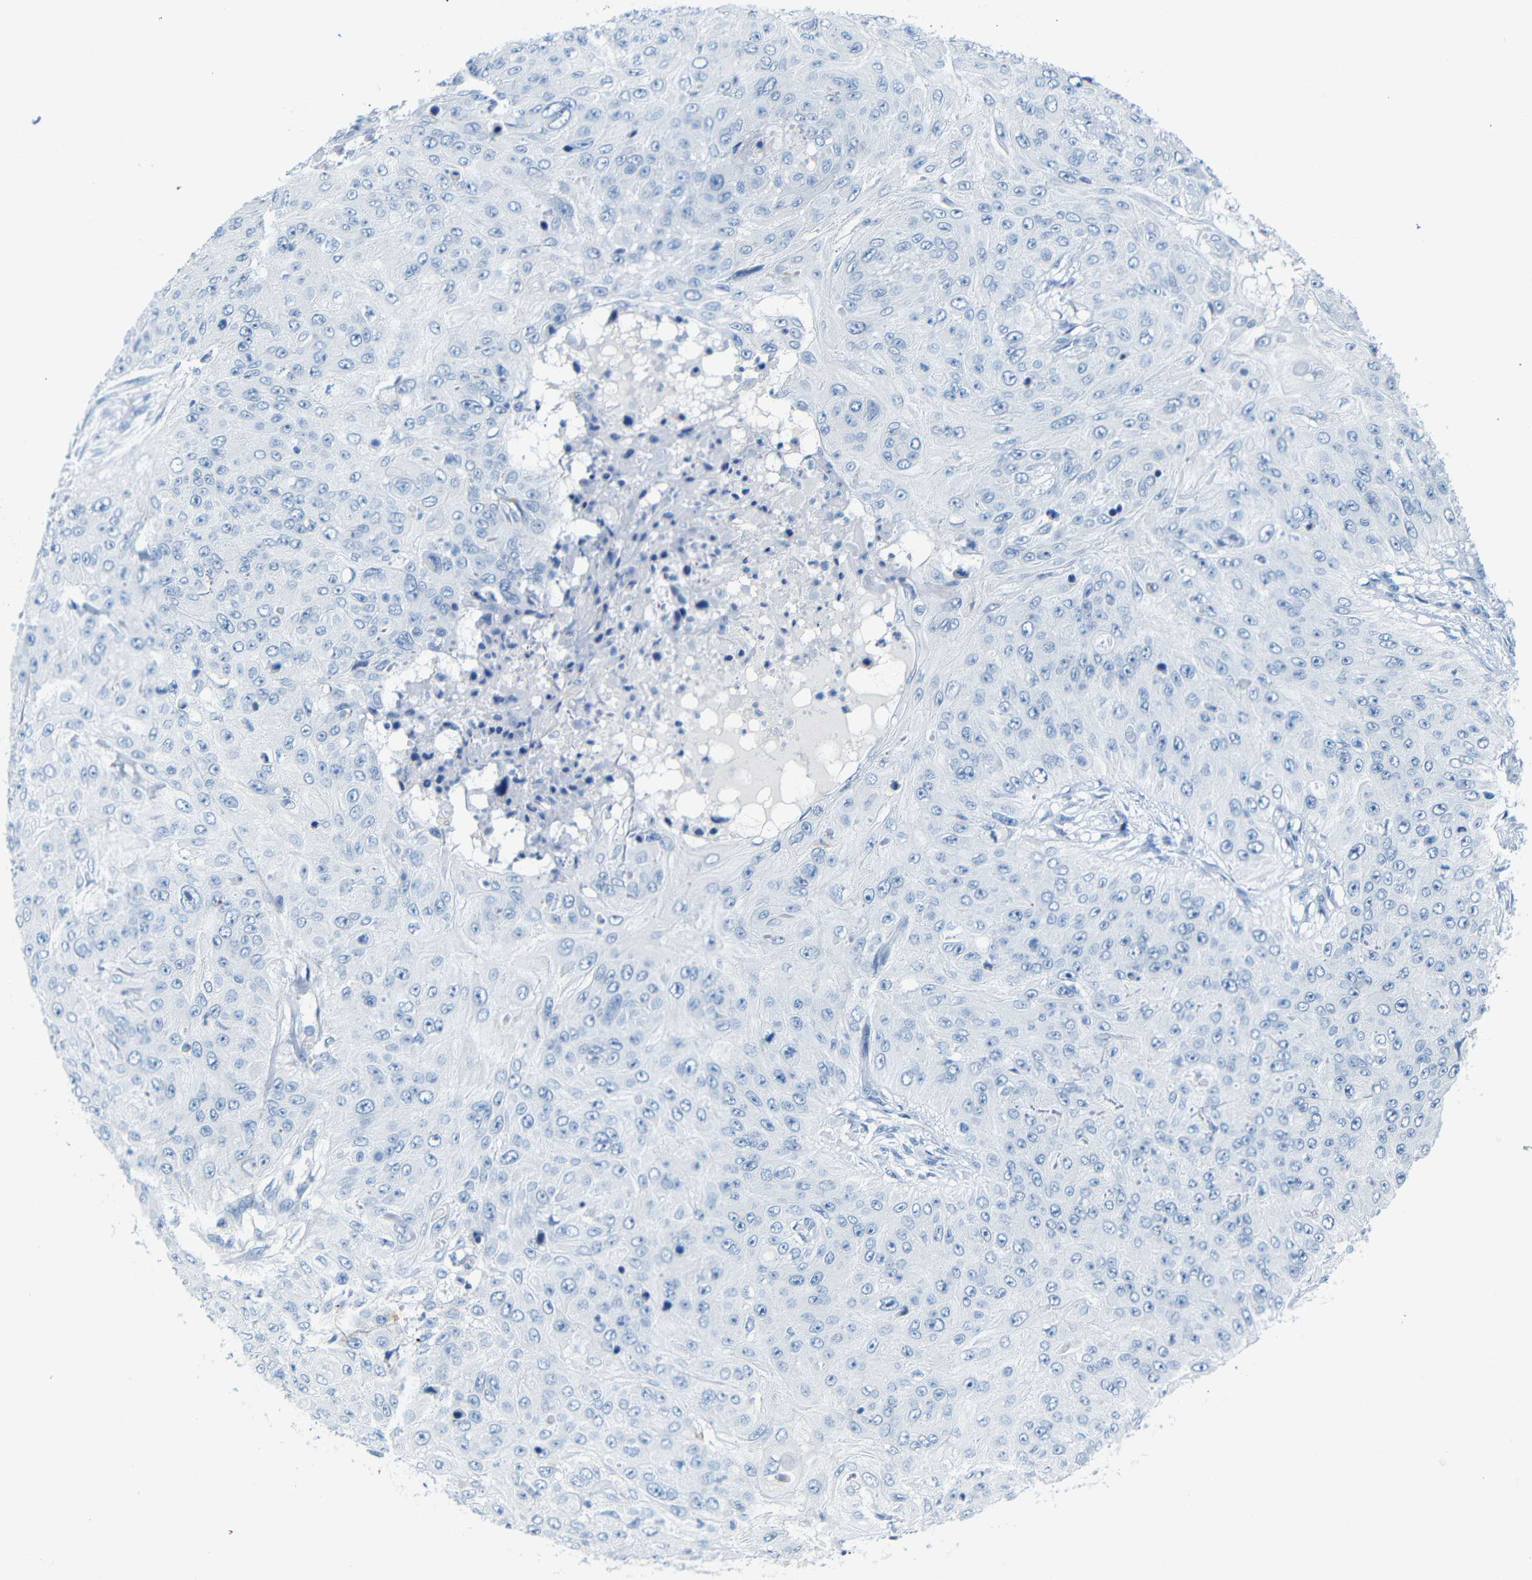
{"staining": {"intensity": "negative", "quantity": "none", "location": "none"}, "tissue": "skin cancer", "cell_type": "Tumor cells", "image_type": "cancer", "snomed": [{"axis": "morphology", "description": "Squamous cell carcinoma, NOS"}, {"axis": "topography", "description": "Skin"}], "caption": "There is no significant staining in tumor cells of skin squamous cell carcinoma.", "gene": "FCRL1", "patient": {"sex": "female", "age": 80}}